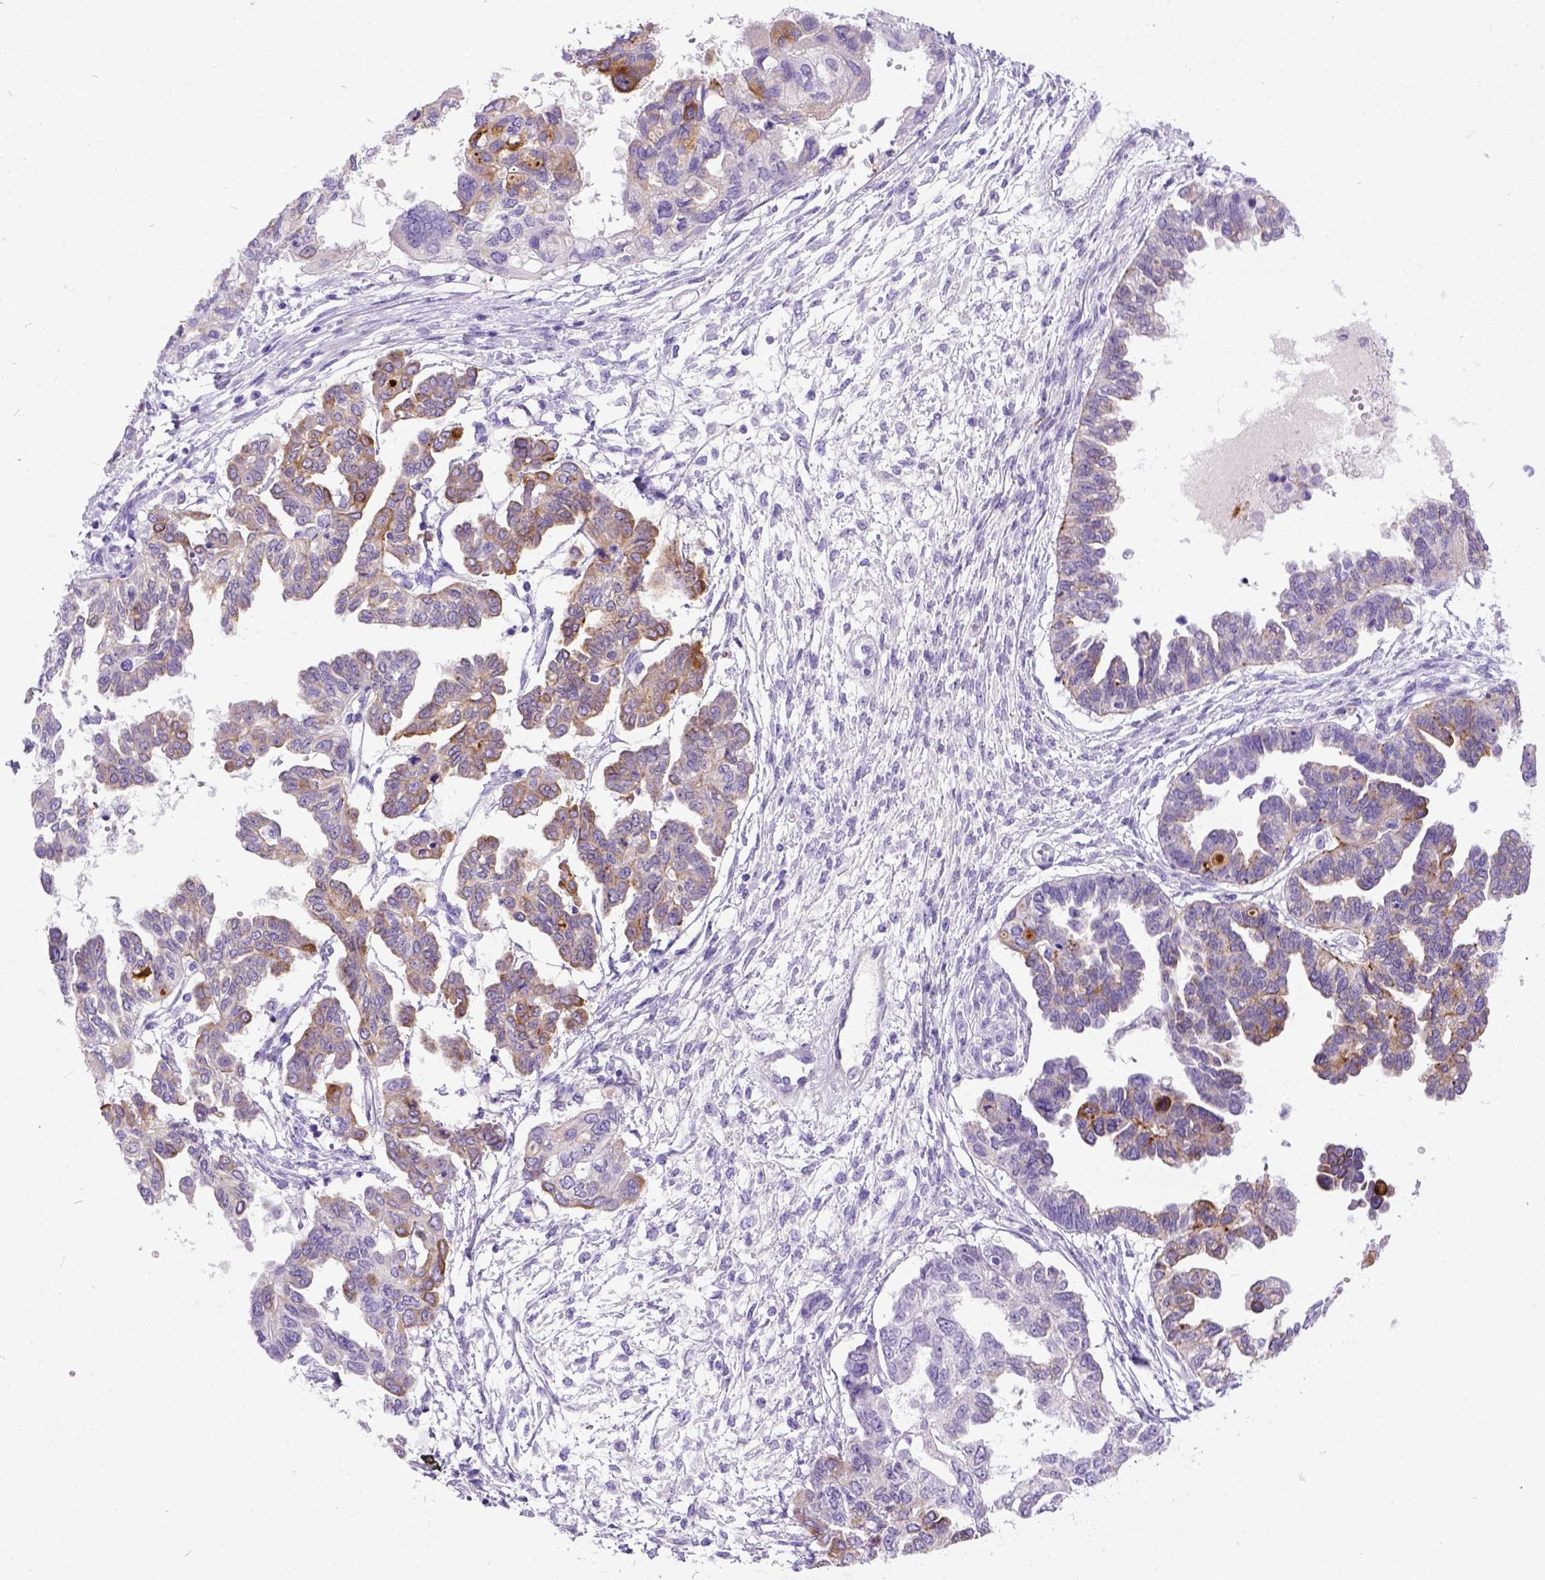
{"staining": {"intensity": "moderate", "quantity": "25%-75%", "location": "cytoplasmic/membranous"}, "tissue": "ovarian cancer", "cell_type": "Tumor cells", "image_type": "cancer", "snomed": [{"axis": "morphology", "description": "Cystadenocarcinoma, serous, NOS"}, {"axis": "topography", "description": "Ovary"}], "caption": "The image reveals a brown stain indicating the presence of a protein in the cytoplasmic/membranous of tumor cells in ovarian cancer.", "gene": "IGF2", "patient": {"sex": "female", "age": 53}}